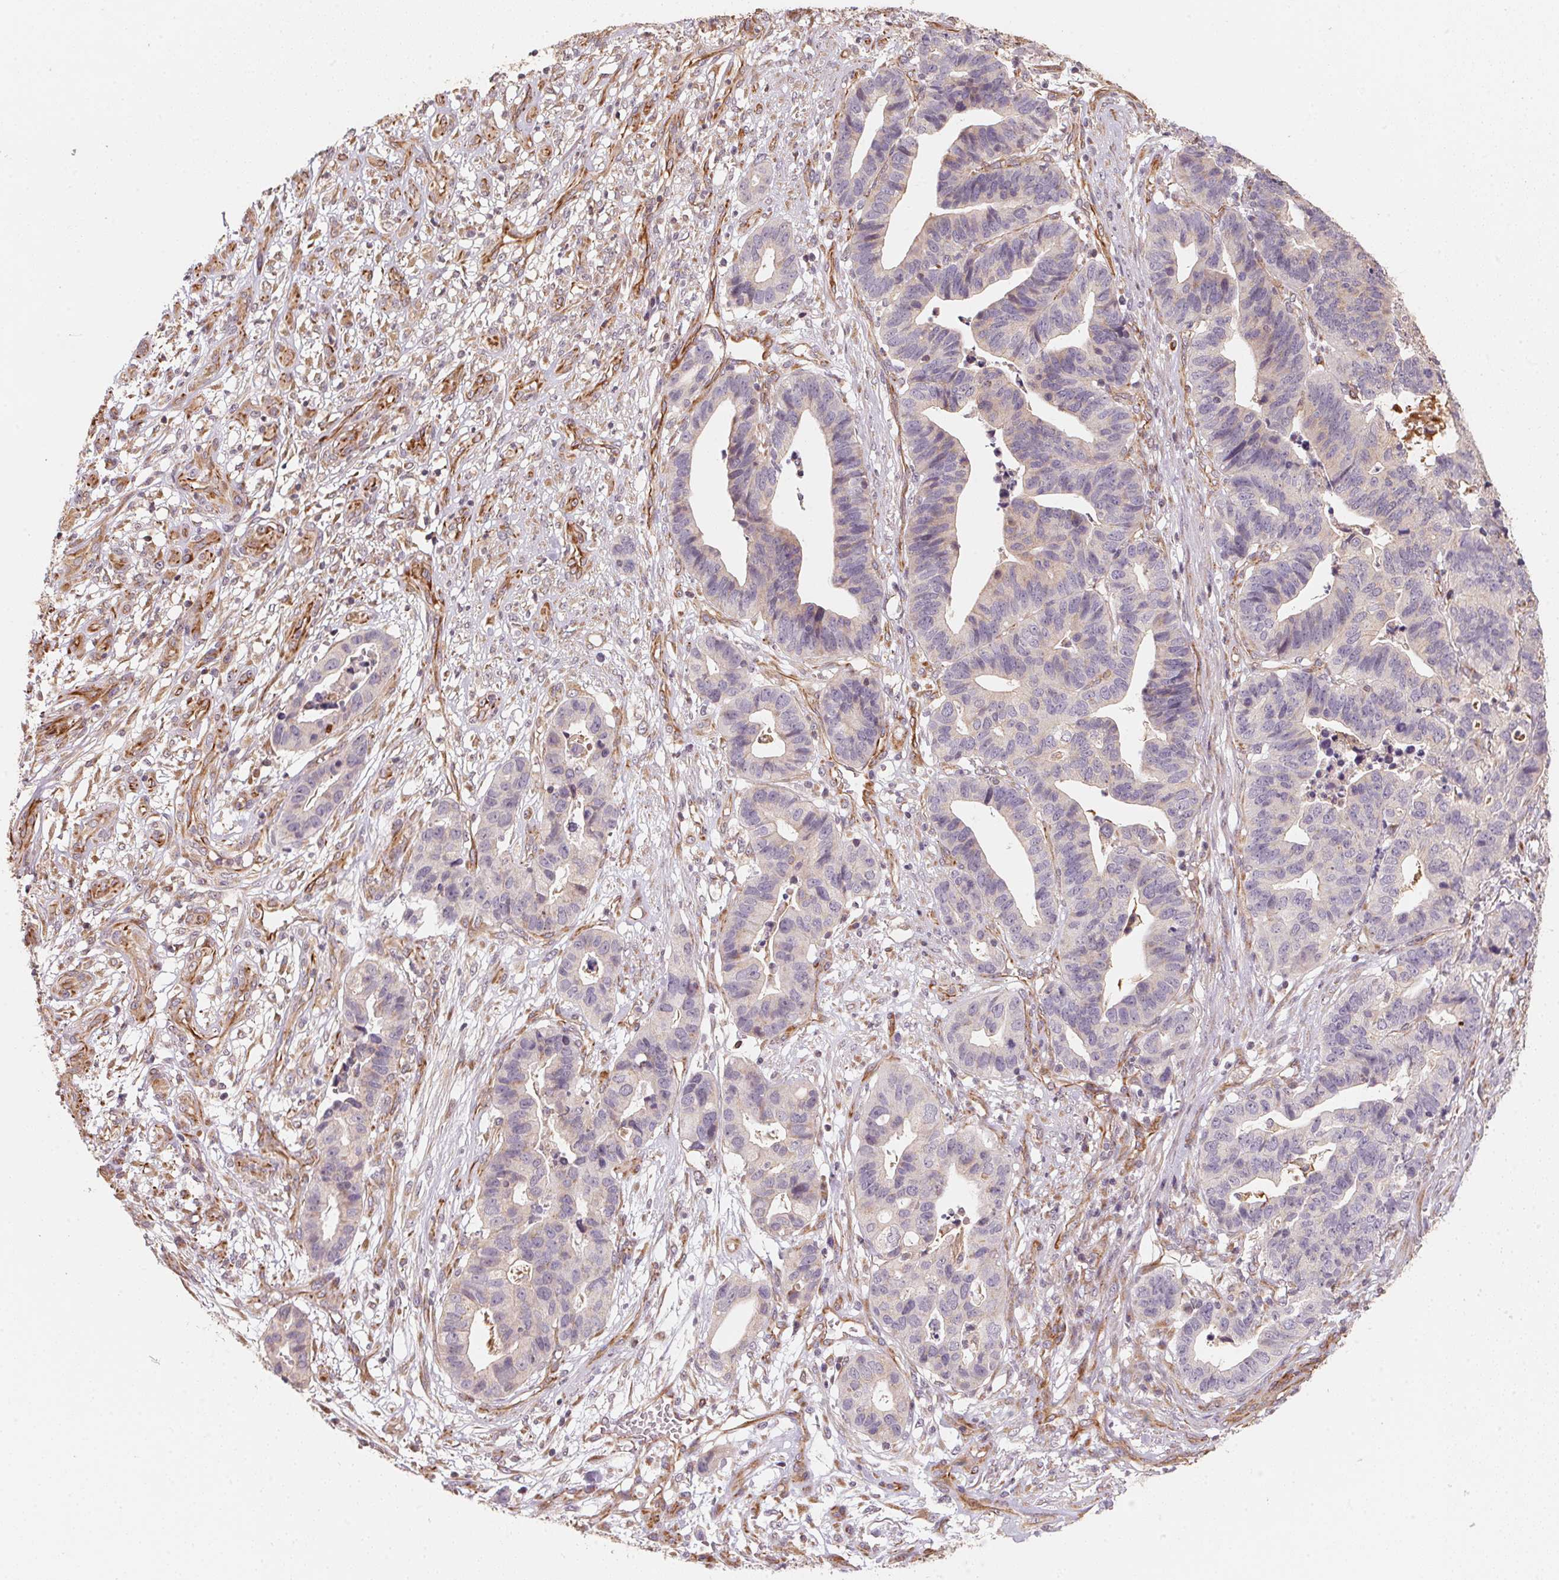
{"staining": {"intensity": "negative", "quantity": "none", "location": "none"}, "tissue": "stomach cancer", "cell_type": "Tumor cells", "image_type": "cancer", "snomed": [{"axis": "morphology", "description": "Adenocarcinoma, NOS"}, {"axis": "topography", "description": "Stomach, upper"}], "caption": "Human stomach cancer stained for a protein using immunohistochemistry reveals no expression in tumor cells.", "gene": "TSPAN12", "patient": {"sex": "female", "age": 67}}